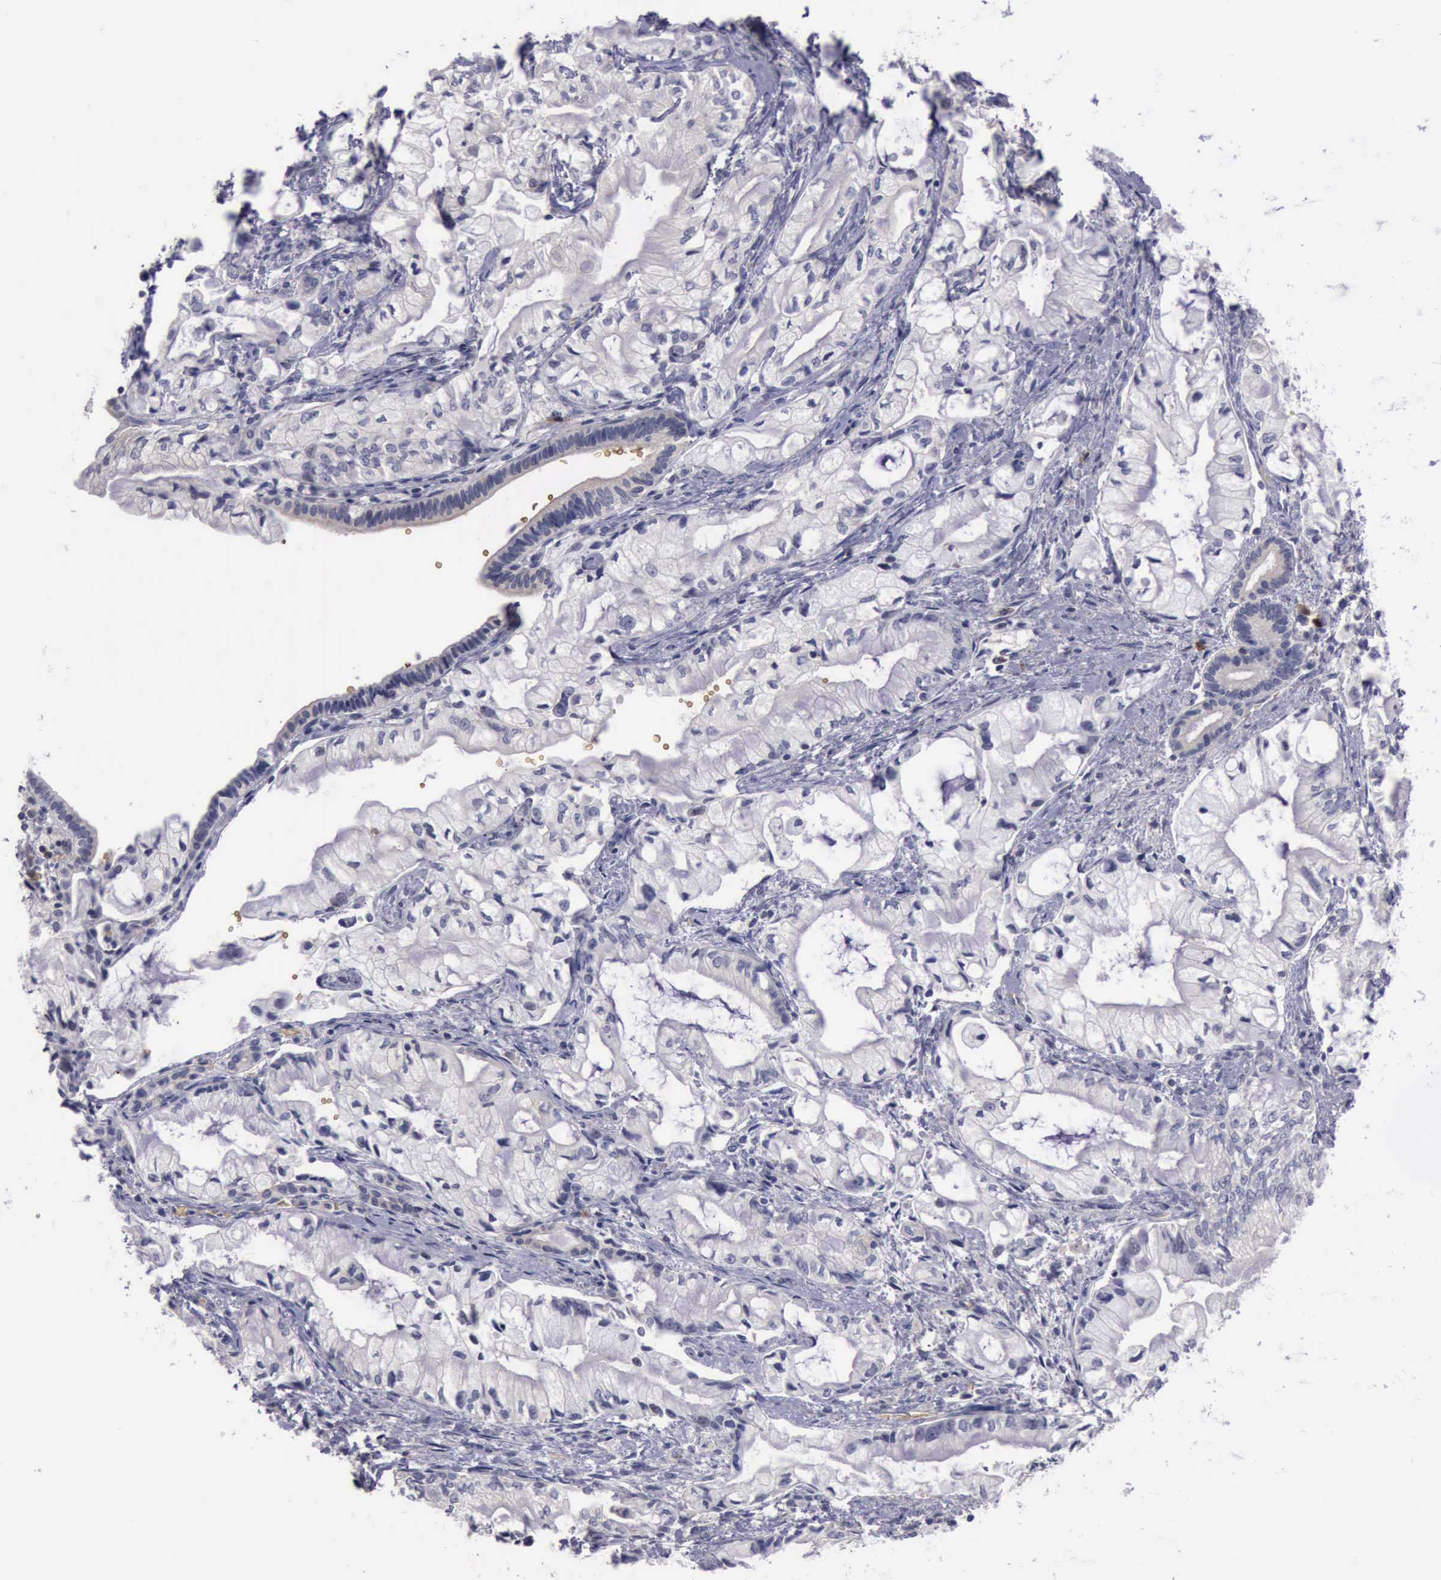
{"staining": {"intensity": "negative", "quantity": "none", "location": "none"}, "tissue": "pancreatic cancer", "cell_type": "Tumor cells", "image_type": "cancer", "snomed": [{"axis": "morphology", "description": "Adenocarcinoma, NOS"}, {"axis": "topography", "description": "Pancreas"}], "caption": "An IHC histopathology image of pancreatic cancer is shown. There is no staining in tumor cells of pancreatic cancer.", "gene": "CEP128", "patient": {"sex": "male", "age": 79}}